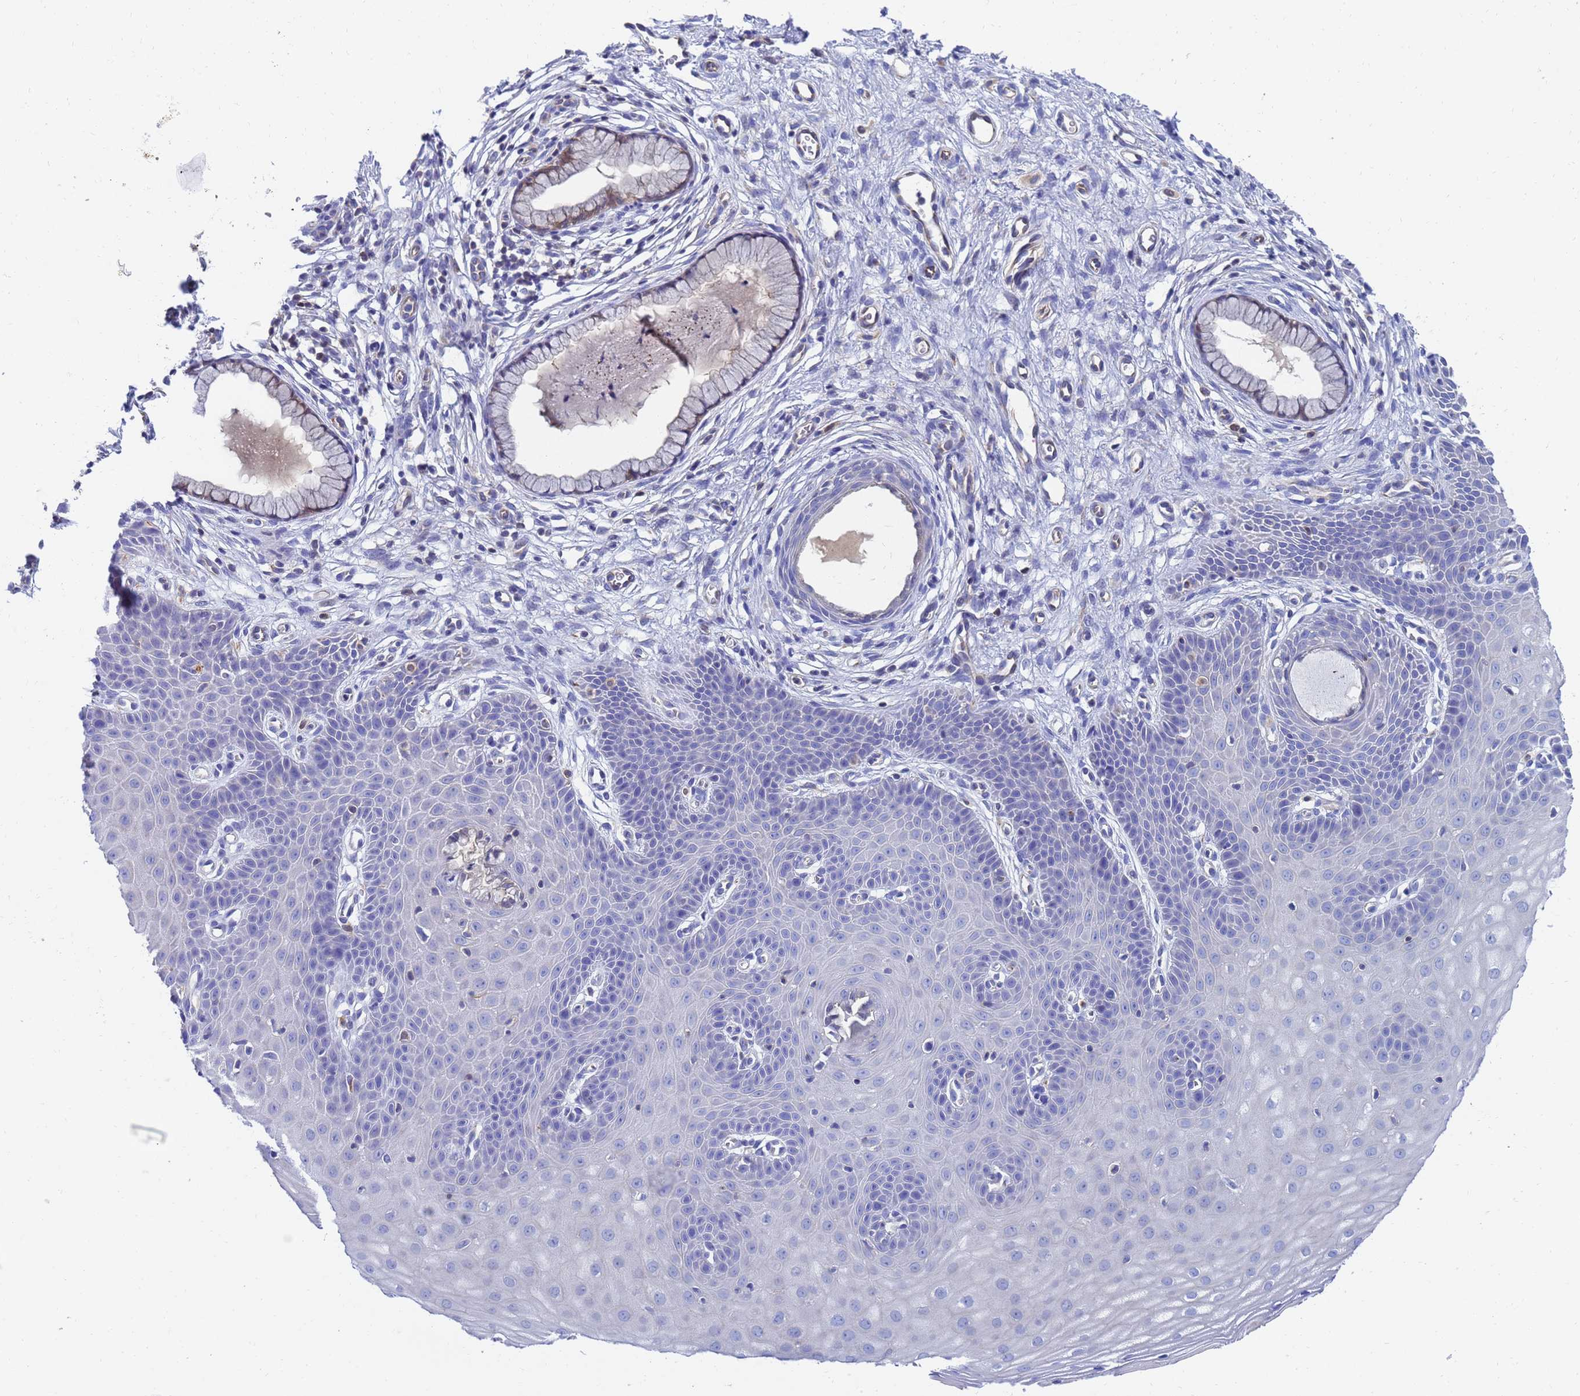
{"staining": {"intensity": "moderate", "quantity": "25%-75%", "location": "cytoplasmic/membranous"}, "tissue": "cervix", "cell_type": "Glandular cells", "image_type": "normal", "snomed": [{"axis": "morphology", "description": "Normal tissue, NOS"}, {"axis": "topography", "description": "Cervix"}], "caption": "Cervix was stained to show a protein in brown. There is medium levels of moderate cytoplasmic/membranous staining in about 25%-75% of glandular cells.", "gene": "GCHFR", "patient": {"sex": "female", "age": 36}}